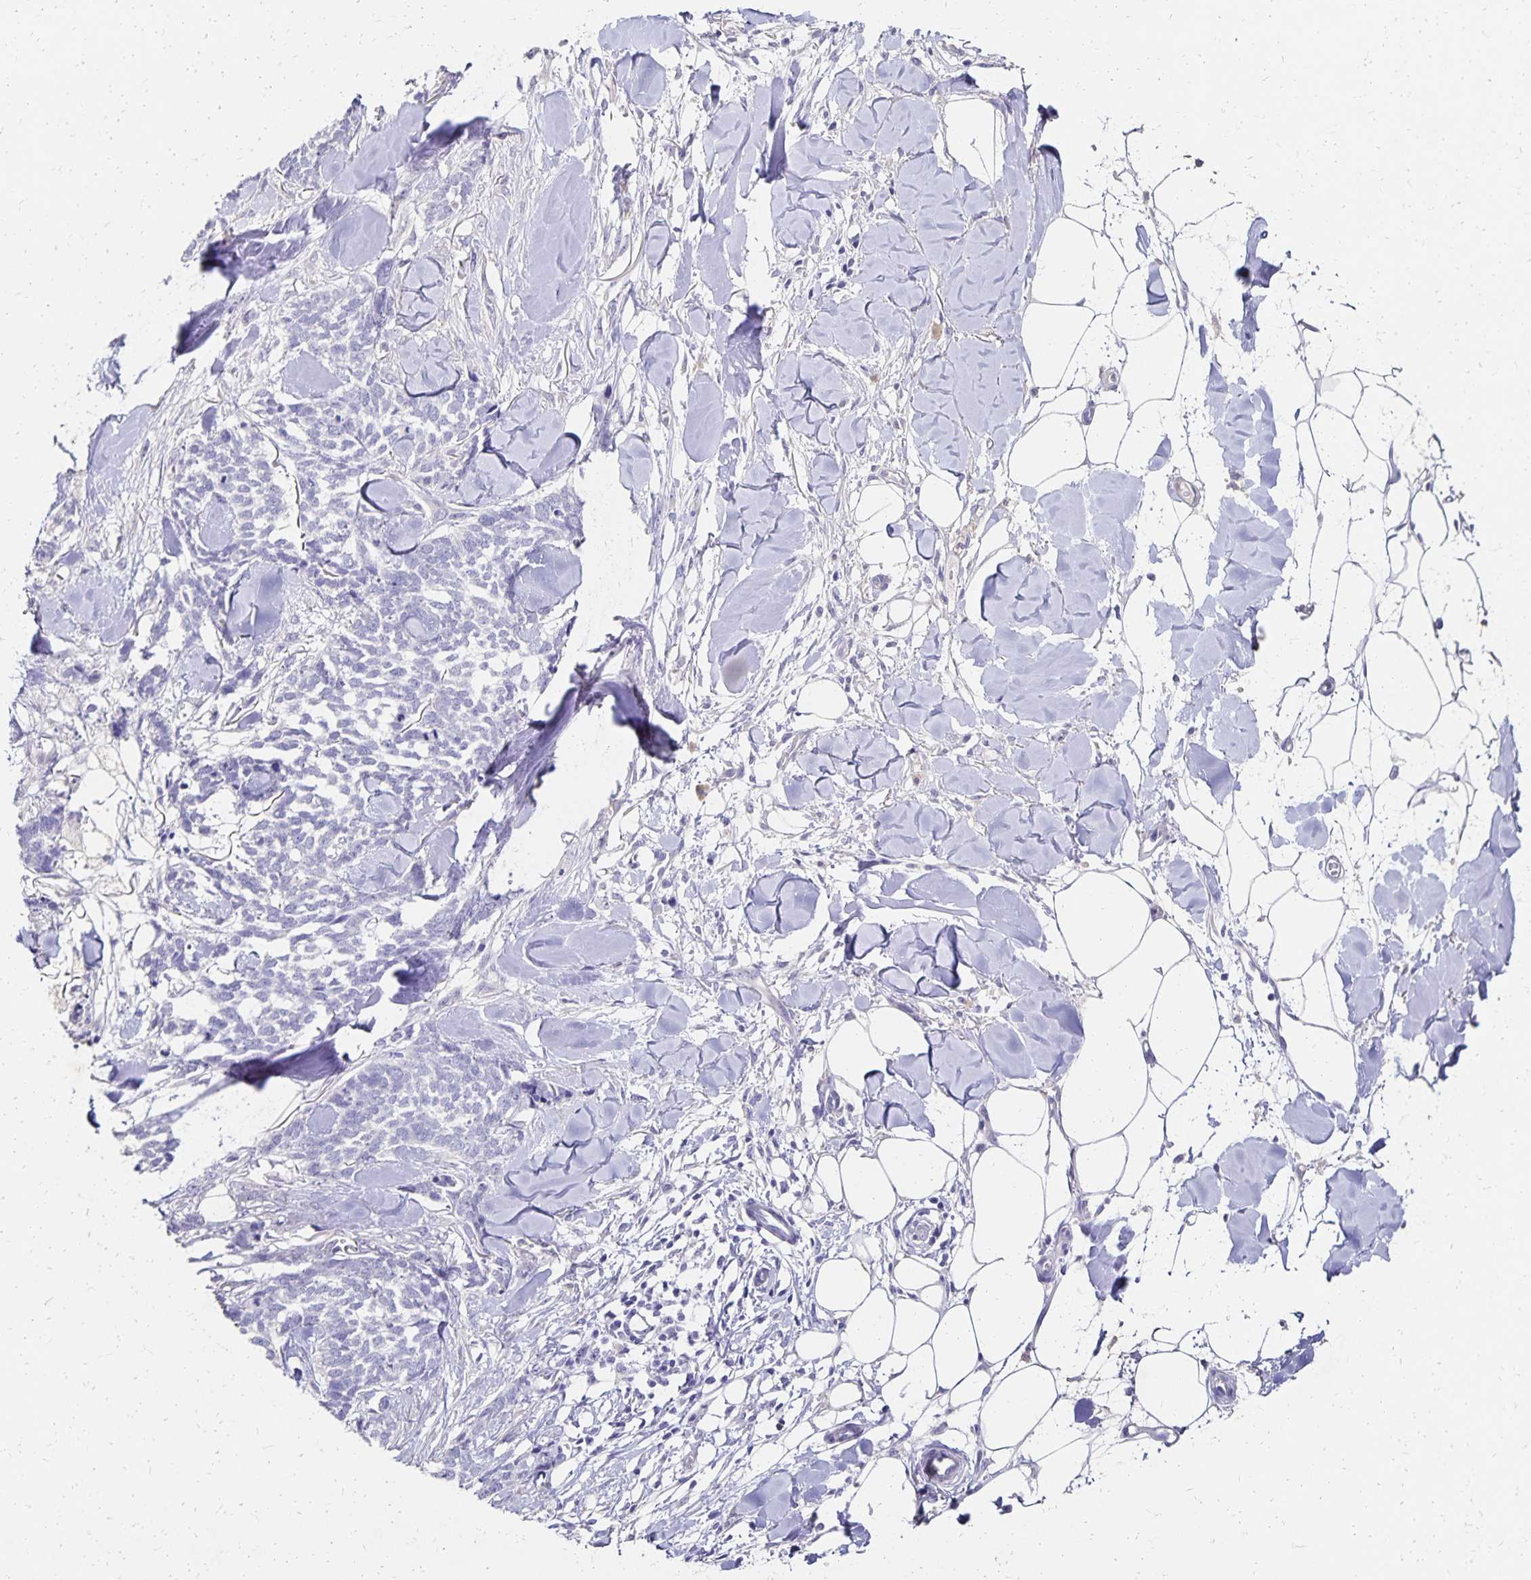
{"staining": {"intensity": "negative", "quantity": "none", "location": "none"}, "tissue": "skin cancer", "cell_type": "Tumor cells", "image_type": "cancer", "snomed": [{"axis": "morphology", "description": "Basal cell carcinoma"}, {"axis": "topography", "description": "Skin"}], "caption": "An immunohistochemistry photomicrograph of skin cancer (basal cell carcinoma) is shown. There is no staining in tumor cells of skin cancer (basal cell carcinoma).", "gene": "DYNLT4", "patient": {"sex": "female", "age": 59}}